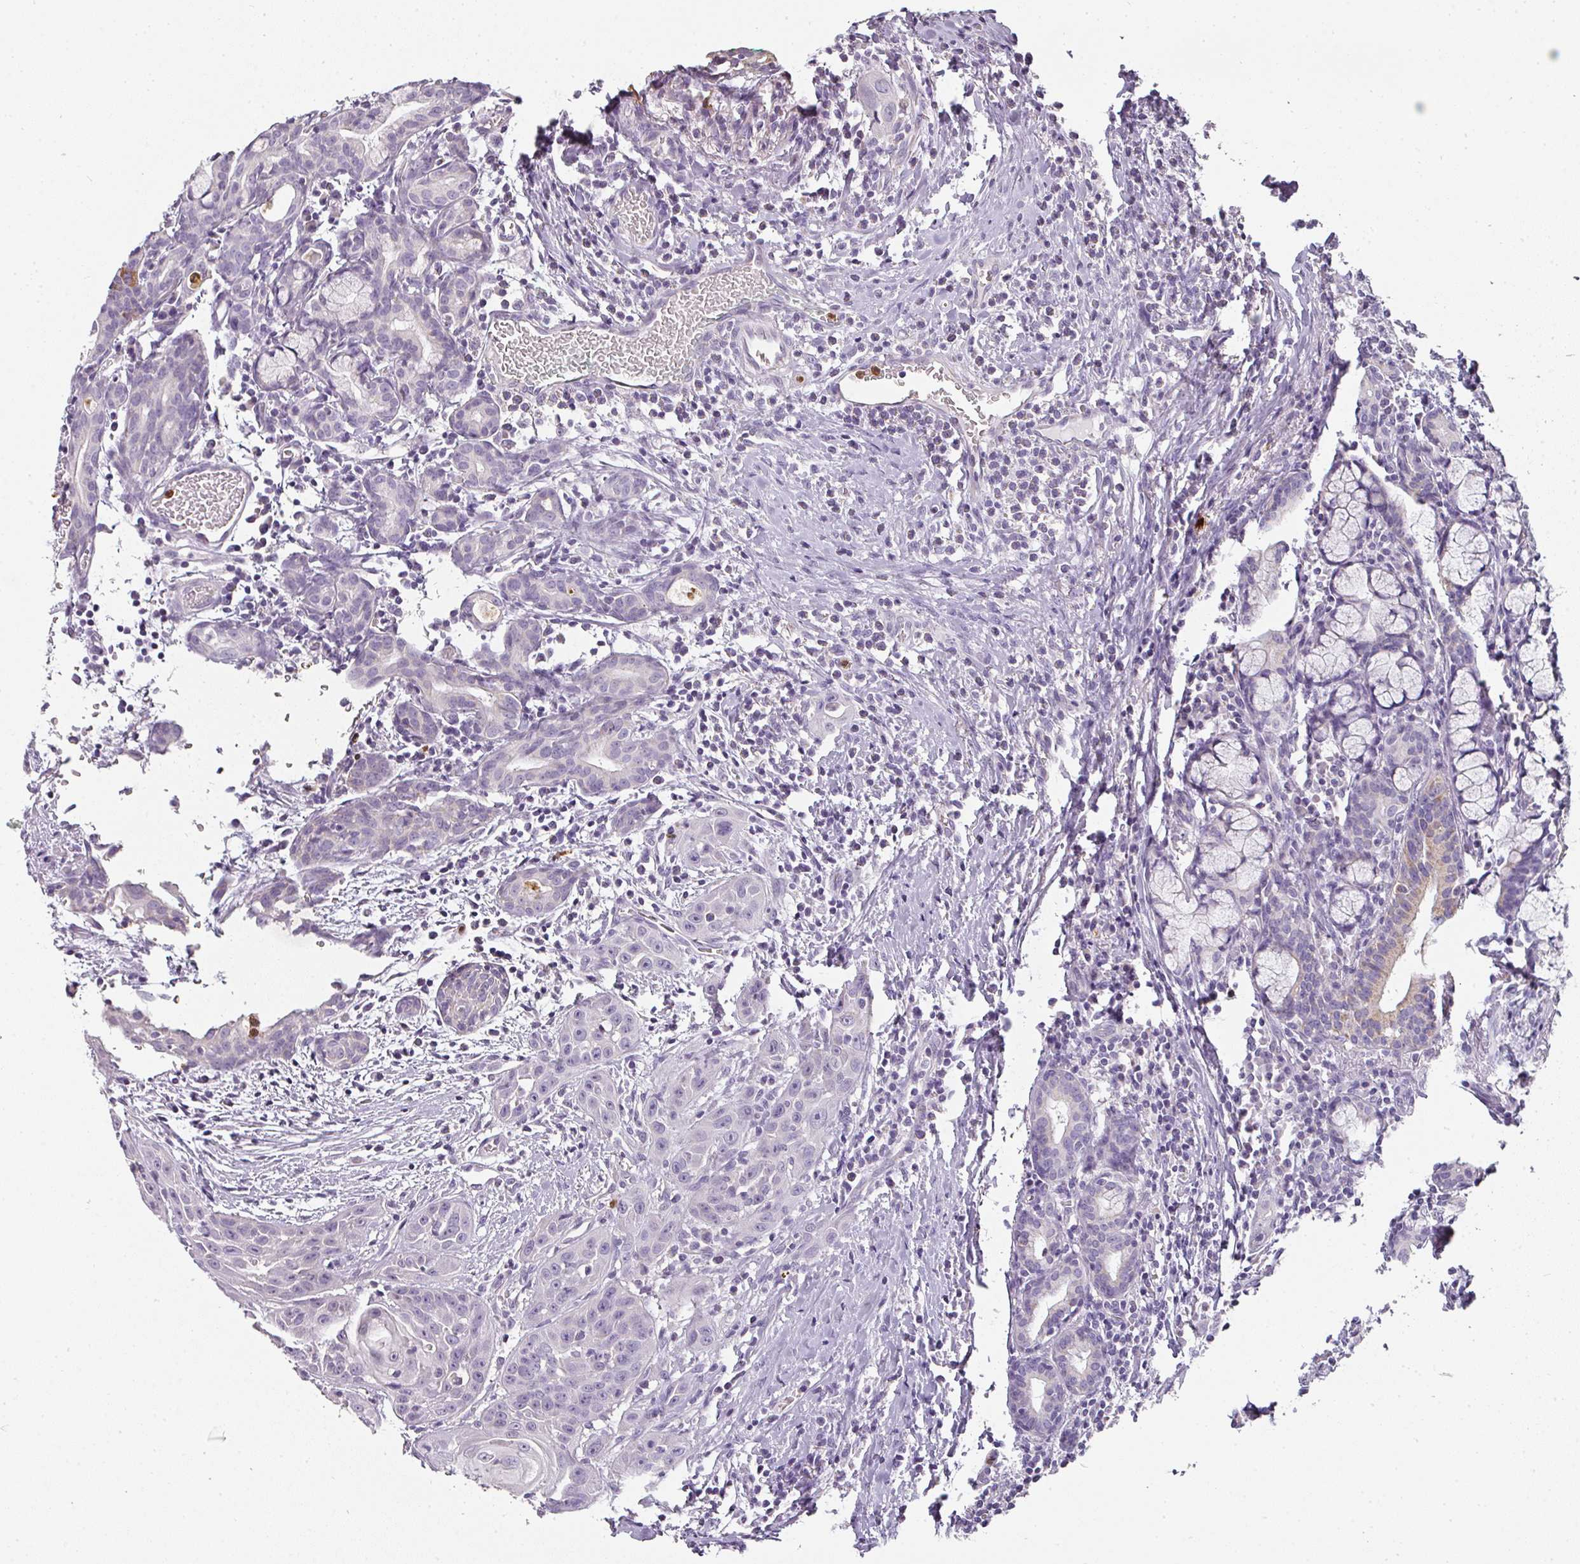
{"staining": {"intensity": "negative", "quantity": "none", "location": "none"}, "tissue": "head and neck cancer", "cell_type": "Tumor cells", "image_type": "cancer", "snomed": [{"axis": "morphology", "description": "Squamous cell carcinoma, NOS"}, {"axis": "topography", "description": "Oral tissue"}, {"axis": "topography", "description": "Head-Neck"}], "caption": "This is an immunohistochemistry micrograph of human head and neck squamous cell carcinoma. There is no positivity in tumor cells.", "gene": "CAMP", "patient": {"sex": "female", "age": 50}}